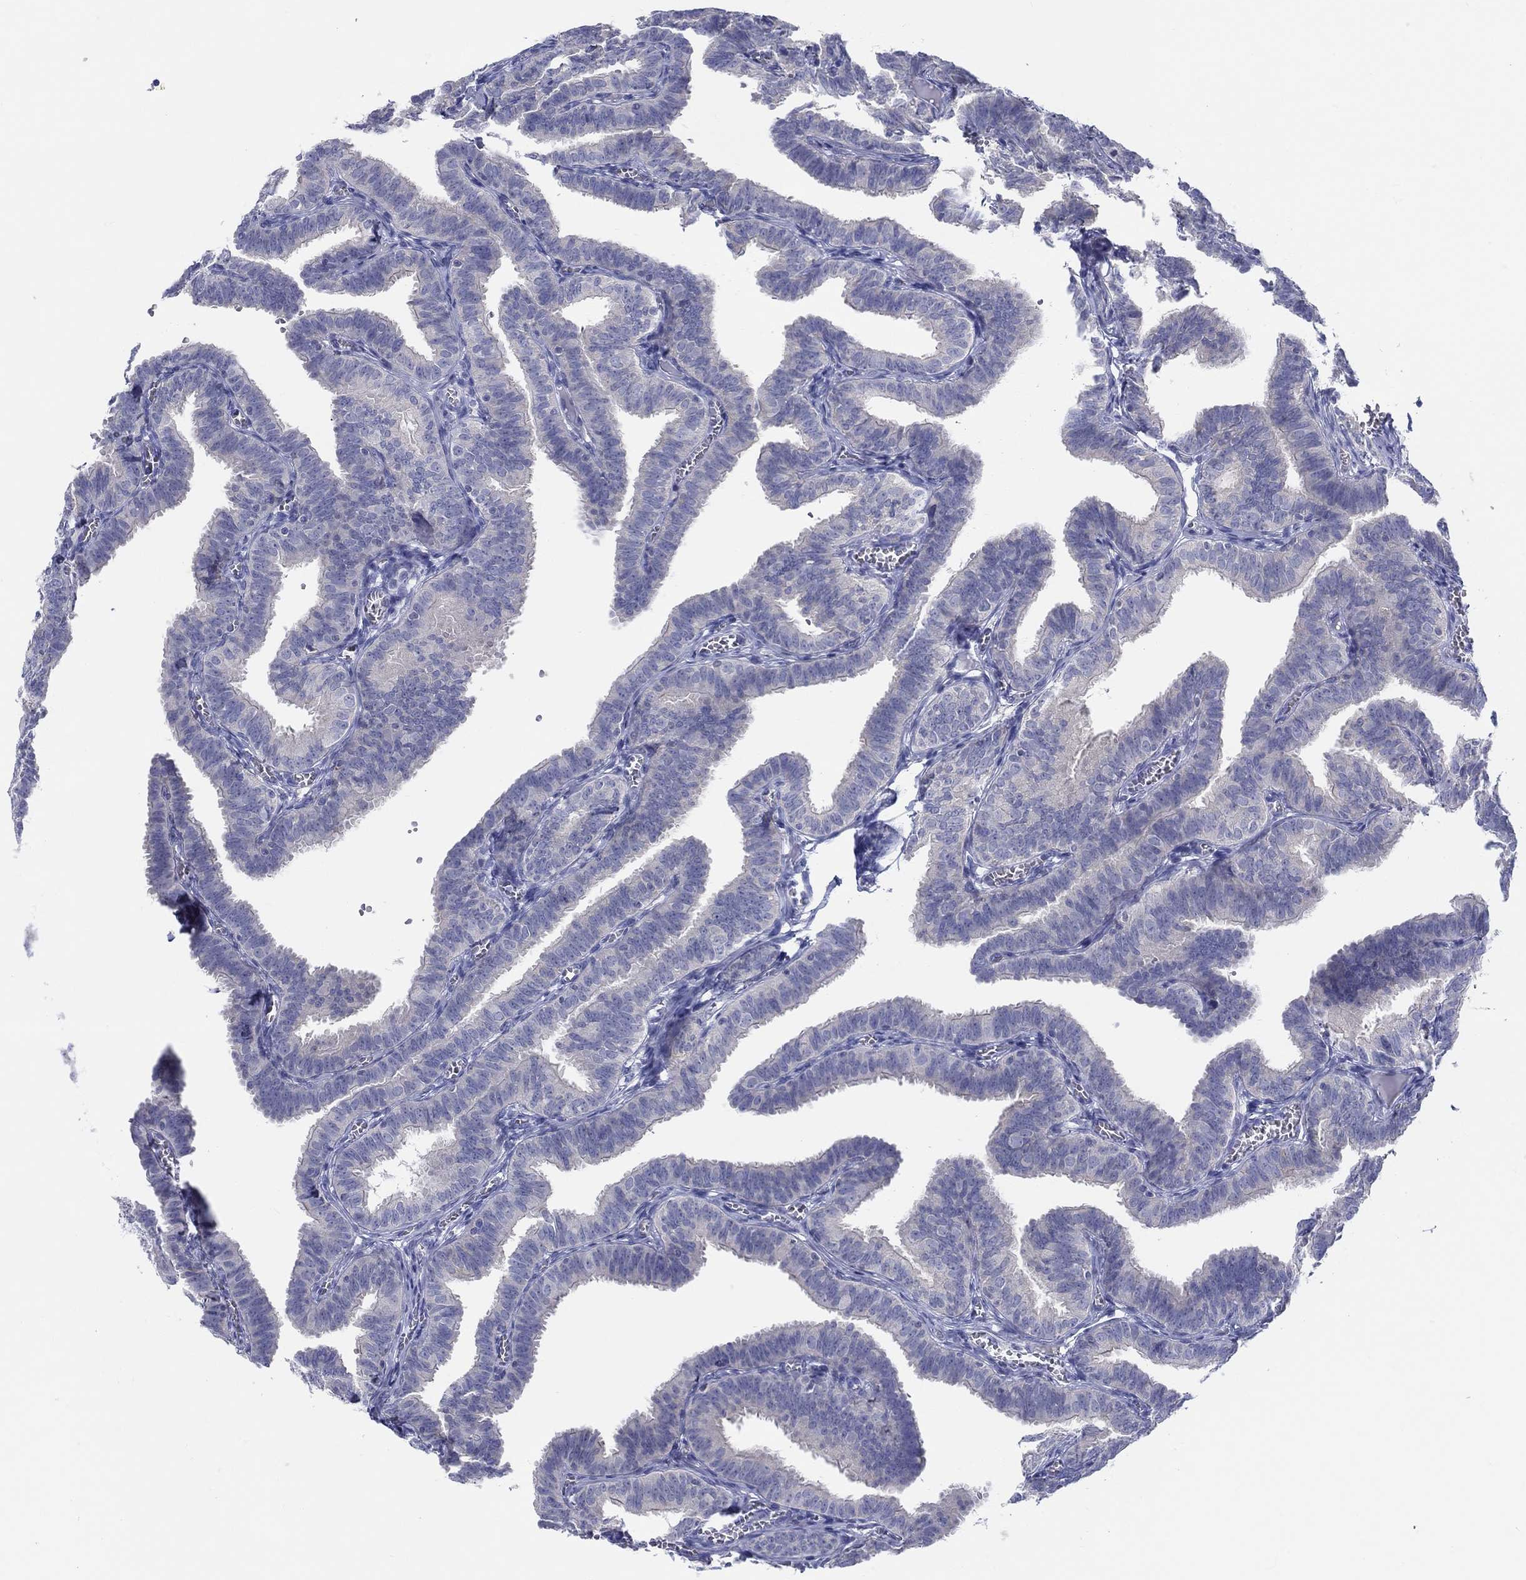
{"staining": {"intensity": "negative", "quantity": "none", "location": "none"}, "tissue": "fallopian tube", "cell_type": "Glandular cells", "image_type": "normal", "snomed": [{"axis": "morphology", "description": "Normal tissue, NOS"}, {"axis": "topography", "description": "Fallopian tube"}], "caption": "Histopathology image shows no significant protein expression in glandular cells of normal fallopian tube.", "gene": "HAPLN4", "patient": {"sex": "female", "age": 25}}